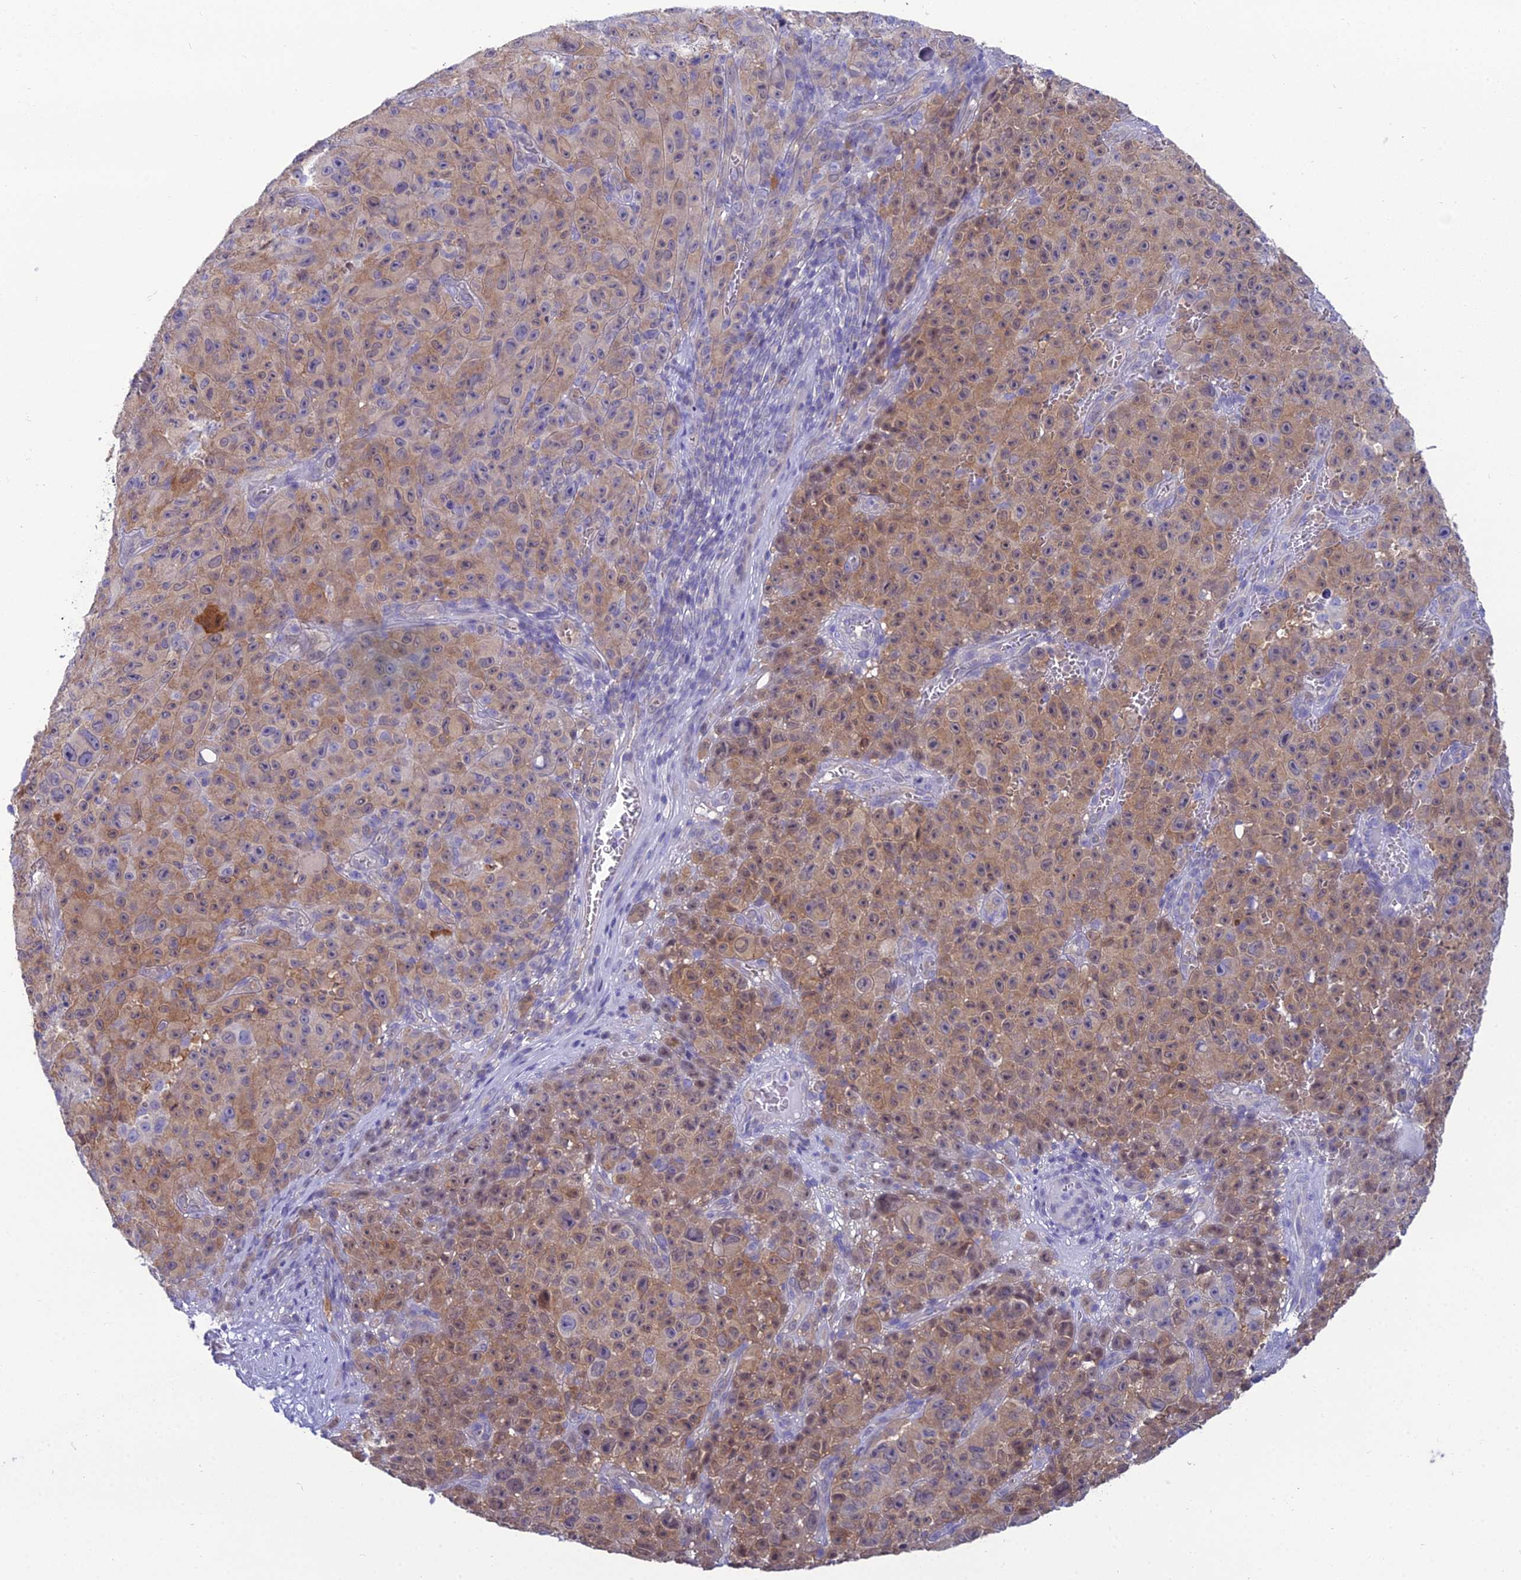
{"staining": {"intensity": "moderate", "quantity": ">75%", "location": "cytoplasmic/membranous"}, "tissue": "melanoma", "cell_type": "Tumor cells", "image_type": "cancer", "snomed": [{"axis": "morphology", "description": "Malignant melanoma, NOS"}, {"axis": "topography", "description": "Skin"}], "caption": "This is a photomicrograph of immunohistochemistry staining of malignant melanoma, which shows moderate positivity in the cytoplasmic/membranous of tumor cells.", "gene": "GNPNAT1", "patient": {"sex": "female", "age": 82}}